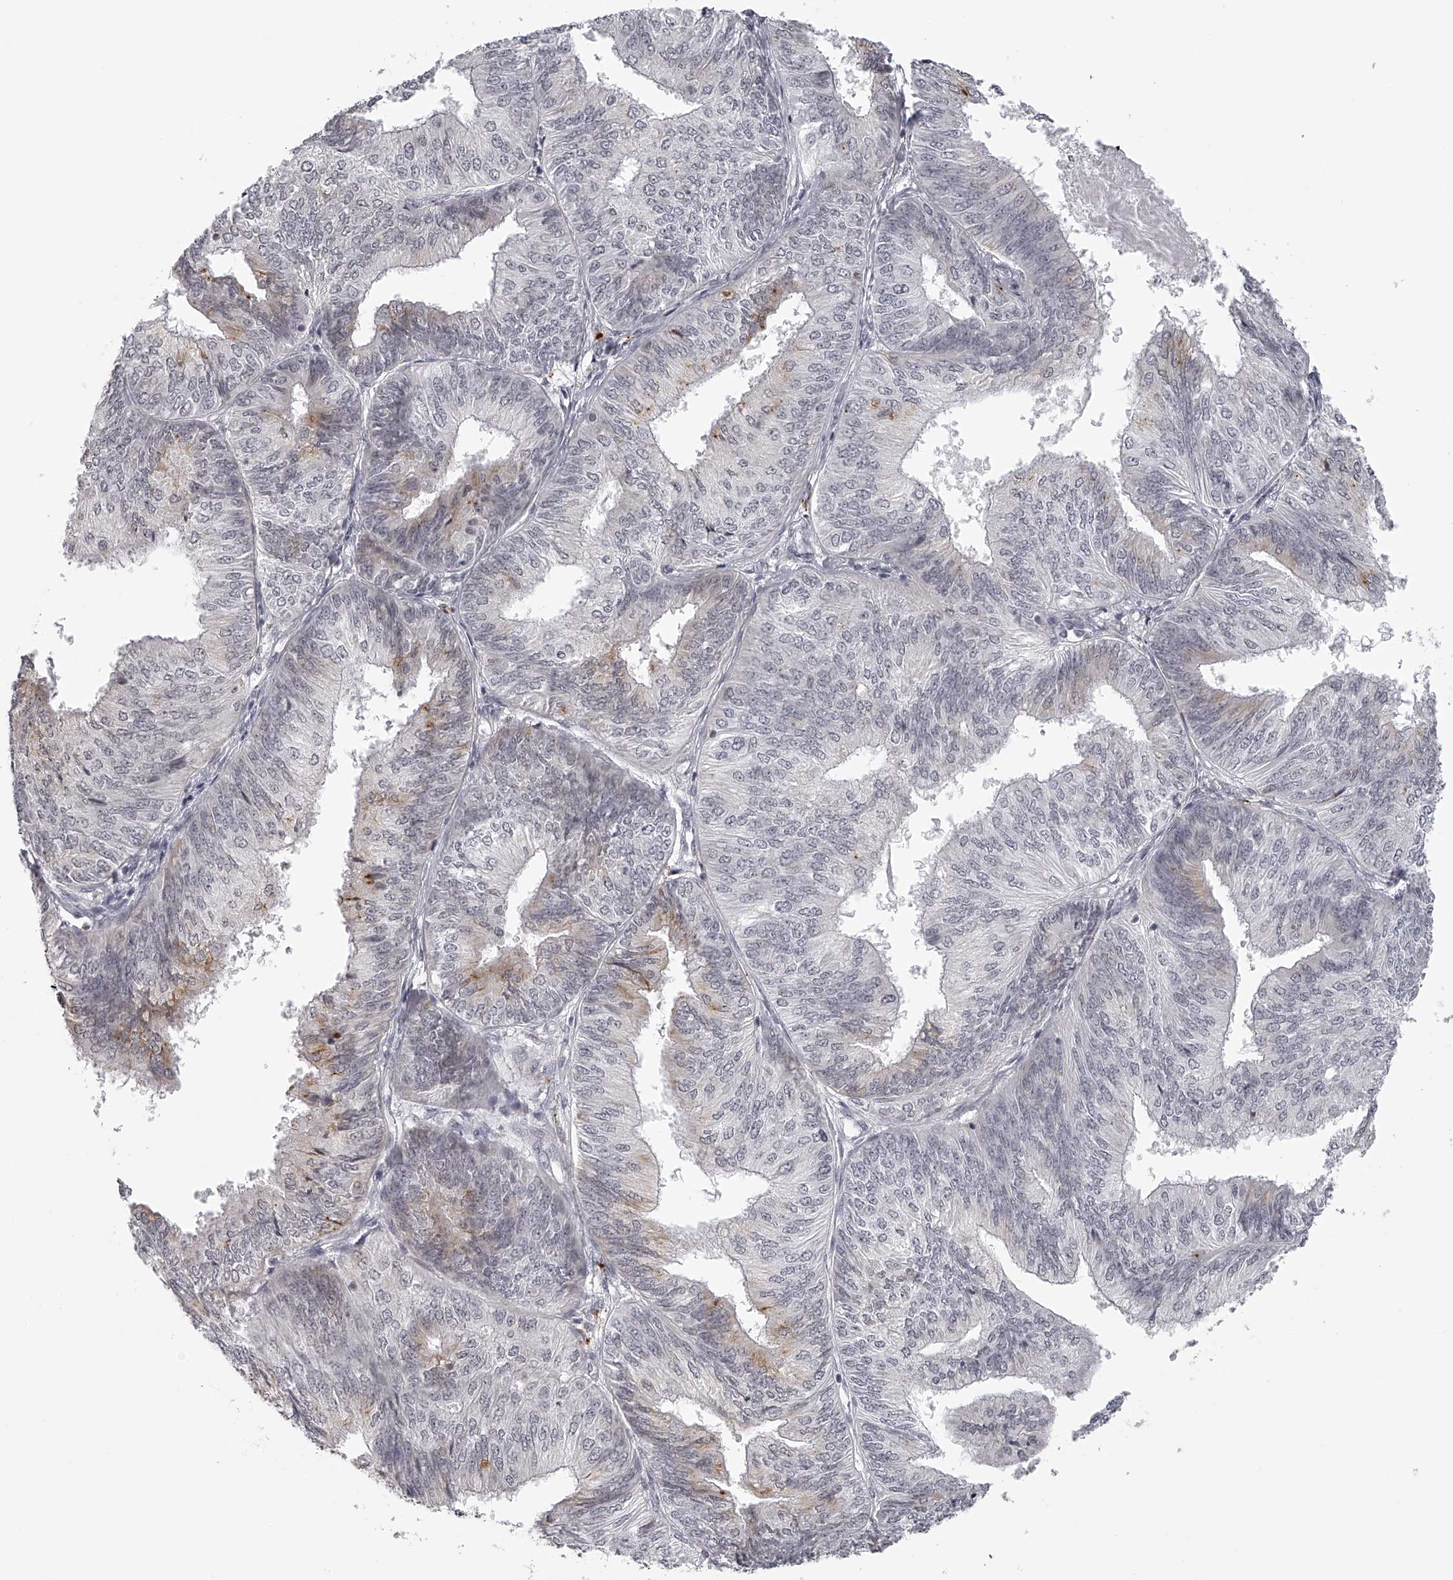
{"staining": {"intensity": "moderate", "quantity": "<25%", "location": "cytoplasmic/membranous"}, "tissue": "endometrial cancer", "cell_type": "Tumor cells", "image_type": "cancer", "snomed": [{"axis": "morphology", "description": "Adenocarcinoma, NOS"}, {"axis": "topography", "description": "Endometrium"}], "caption": "IHC staining of endometrial cancer (adenocarcinoma), which reveals low levels of moderate cytoplasmic/membranous positivity in approximately <25% of tumor cells indicating moderate cytoplasmic/membranous protein staining. The staining was performed using DAB (3,3'-diaminobenzidine) (brown) for protein detection and nuclei were counterstained in hematoxylin (blue).", "gene": "RNF220", "patient": {"sex": "female", "age": 58}}